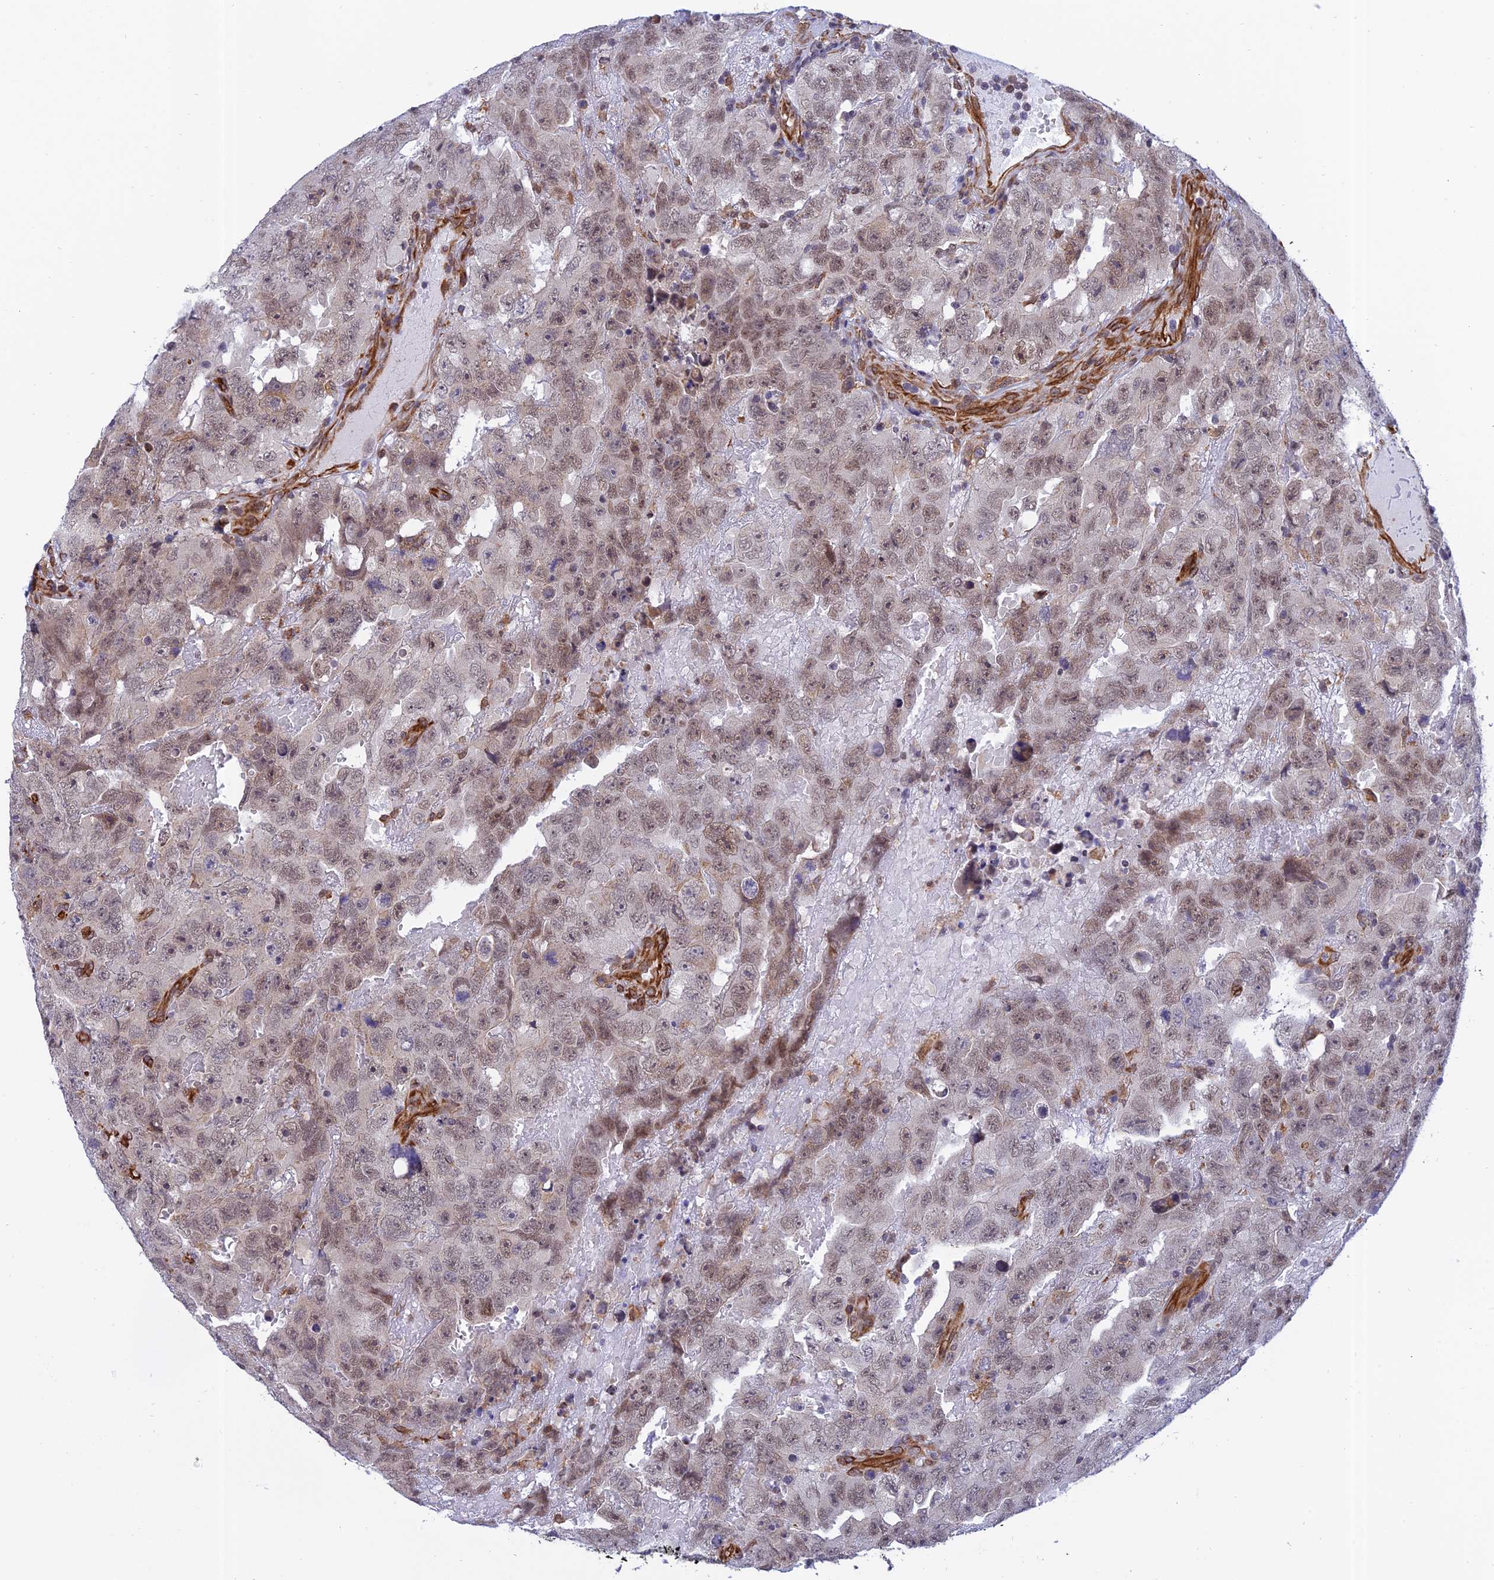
{"staining": {"intensity": "weak", "quantity": ">75%", "location": "nuclear"}, "tissue": "testis cancer", "cell_type": "Tumor cells", "image_type": "cancer", "snomed": [{"axis": "morphology", "description": "Carcinoma, Embryonal, NOS"}, {"axis": "topography", "description": "Testis"}], "caption": "This histopathology image shows immunohistochemistry (IHC) staining of human testis cancer, with low weak nuclear staining in about >75% of tumor cells.", "gene": "PAGR1", "patient": {"sex": "male", "age": 45}}